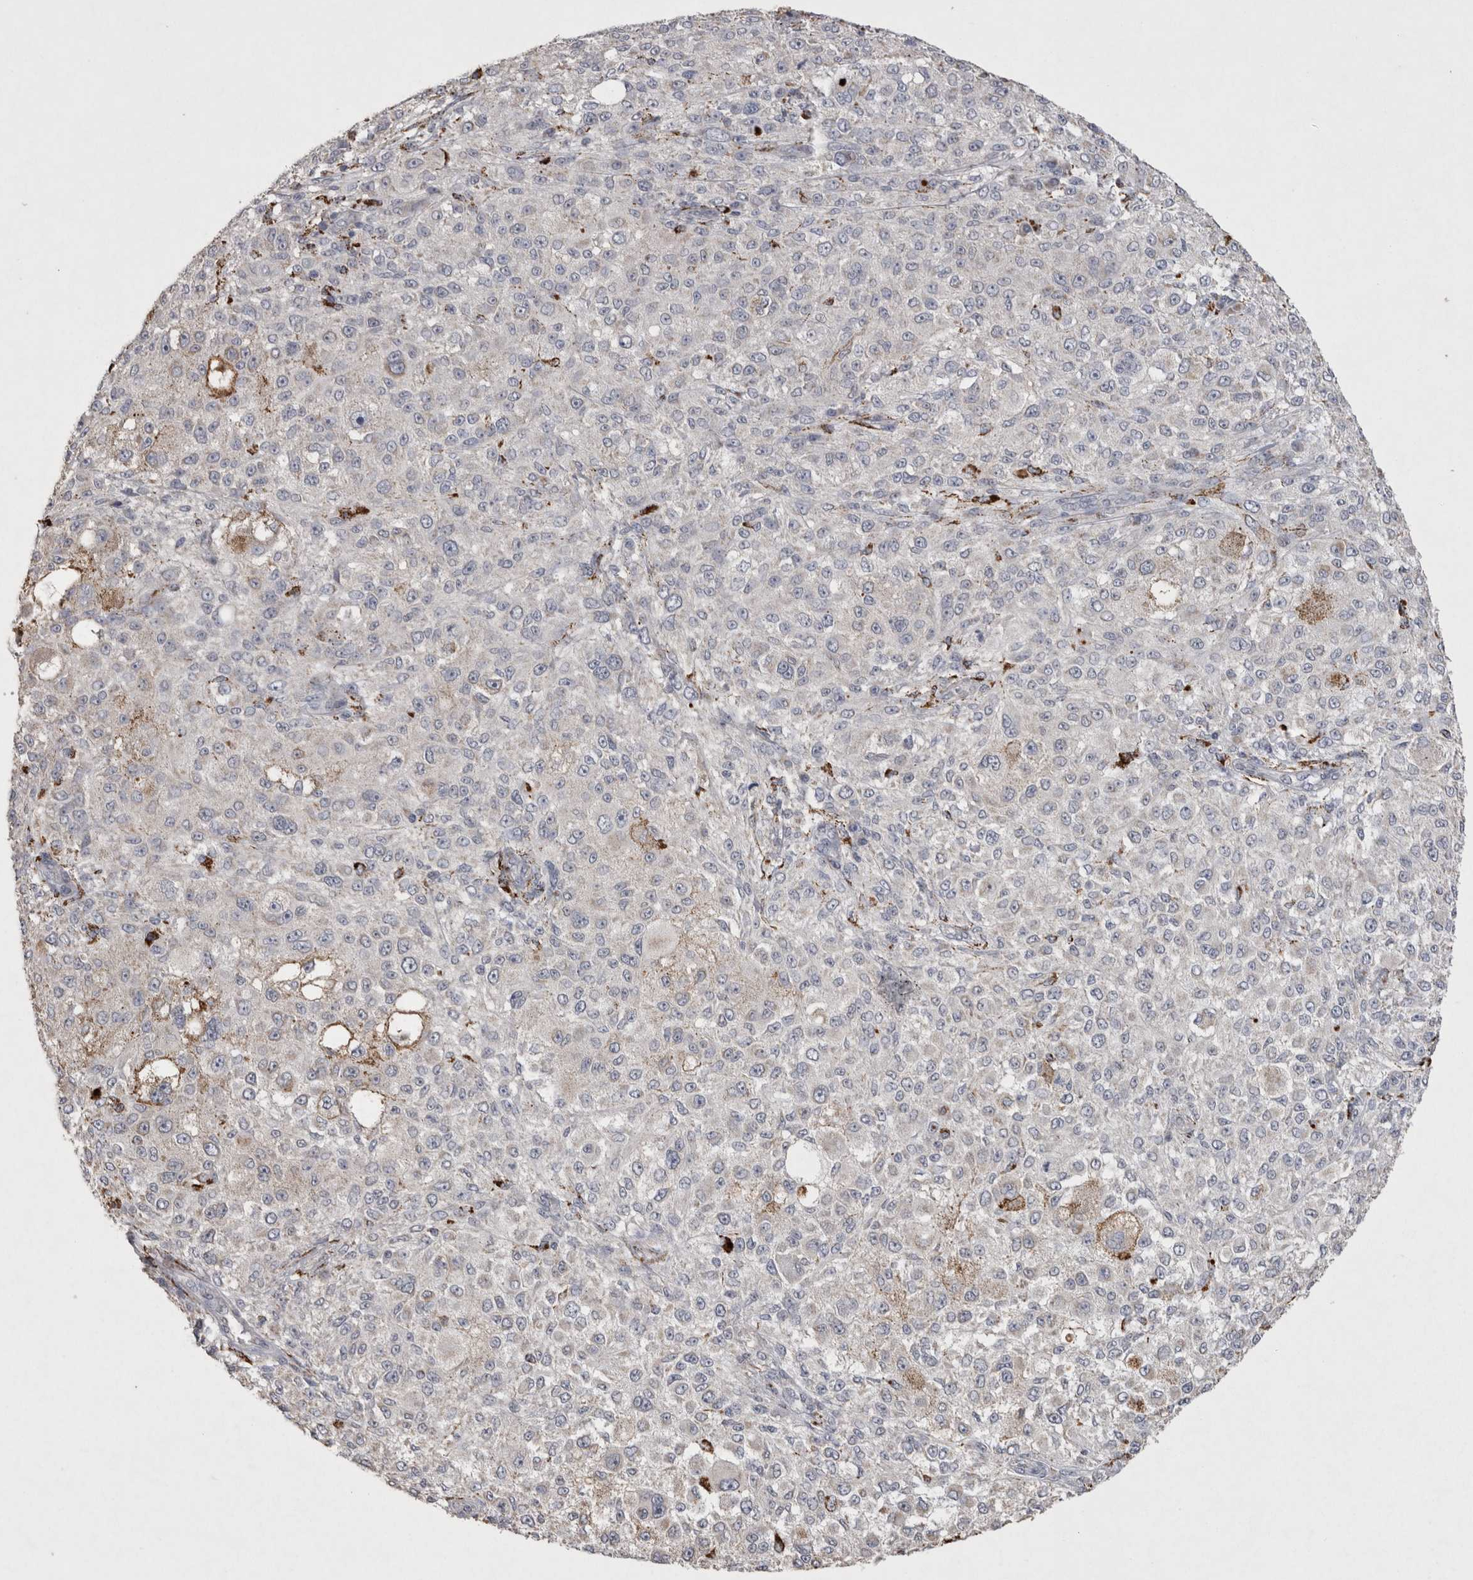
{"staining": {"intensity": "negative", "quantity": "none", "location": "none"}, "tissue": "melanoma", "cell_type": "Tumor cells", "image_type": "cancer", "snomed": [{"axis": "morphology", "description": "Necrosis, NOS"}, {"axis": "morphology", "description": "Malignant melanoma, NOS"}, {"axis": "topography", "description": "Skin"}], "caption": "This micrograph is of malignant melanoma stained with immunohistochemistry (IHC) to label a protein in brown with the nuclei are counter-stained blue. There is no staining in tumor cells. (Stains: DAB immunohistochemistry with hematoxylin counter stain, Microscopy: brightfield microscopy at high magnification).", "gene": "DKK3", "patient": {"sex": "female", "age": 87}}